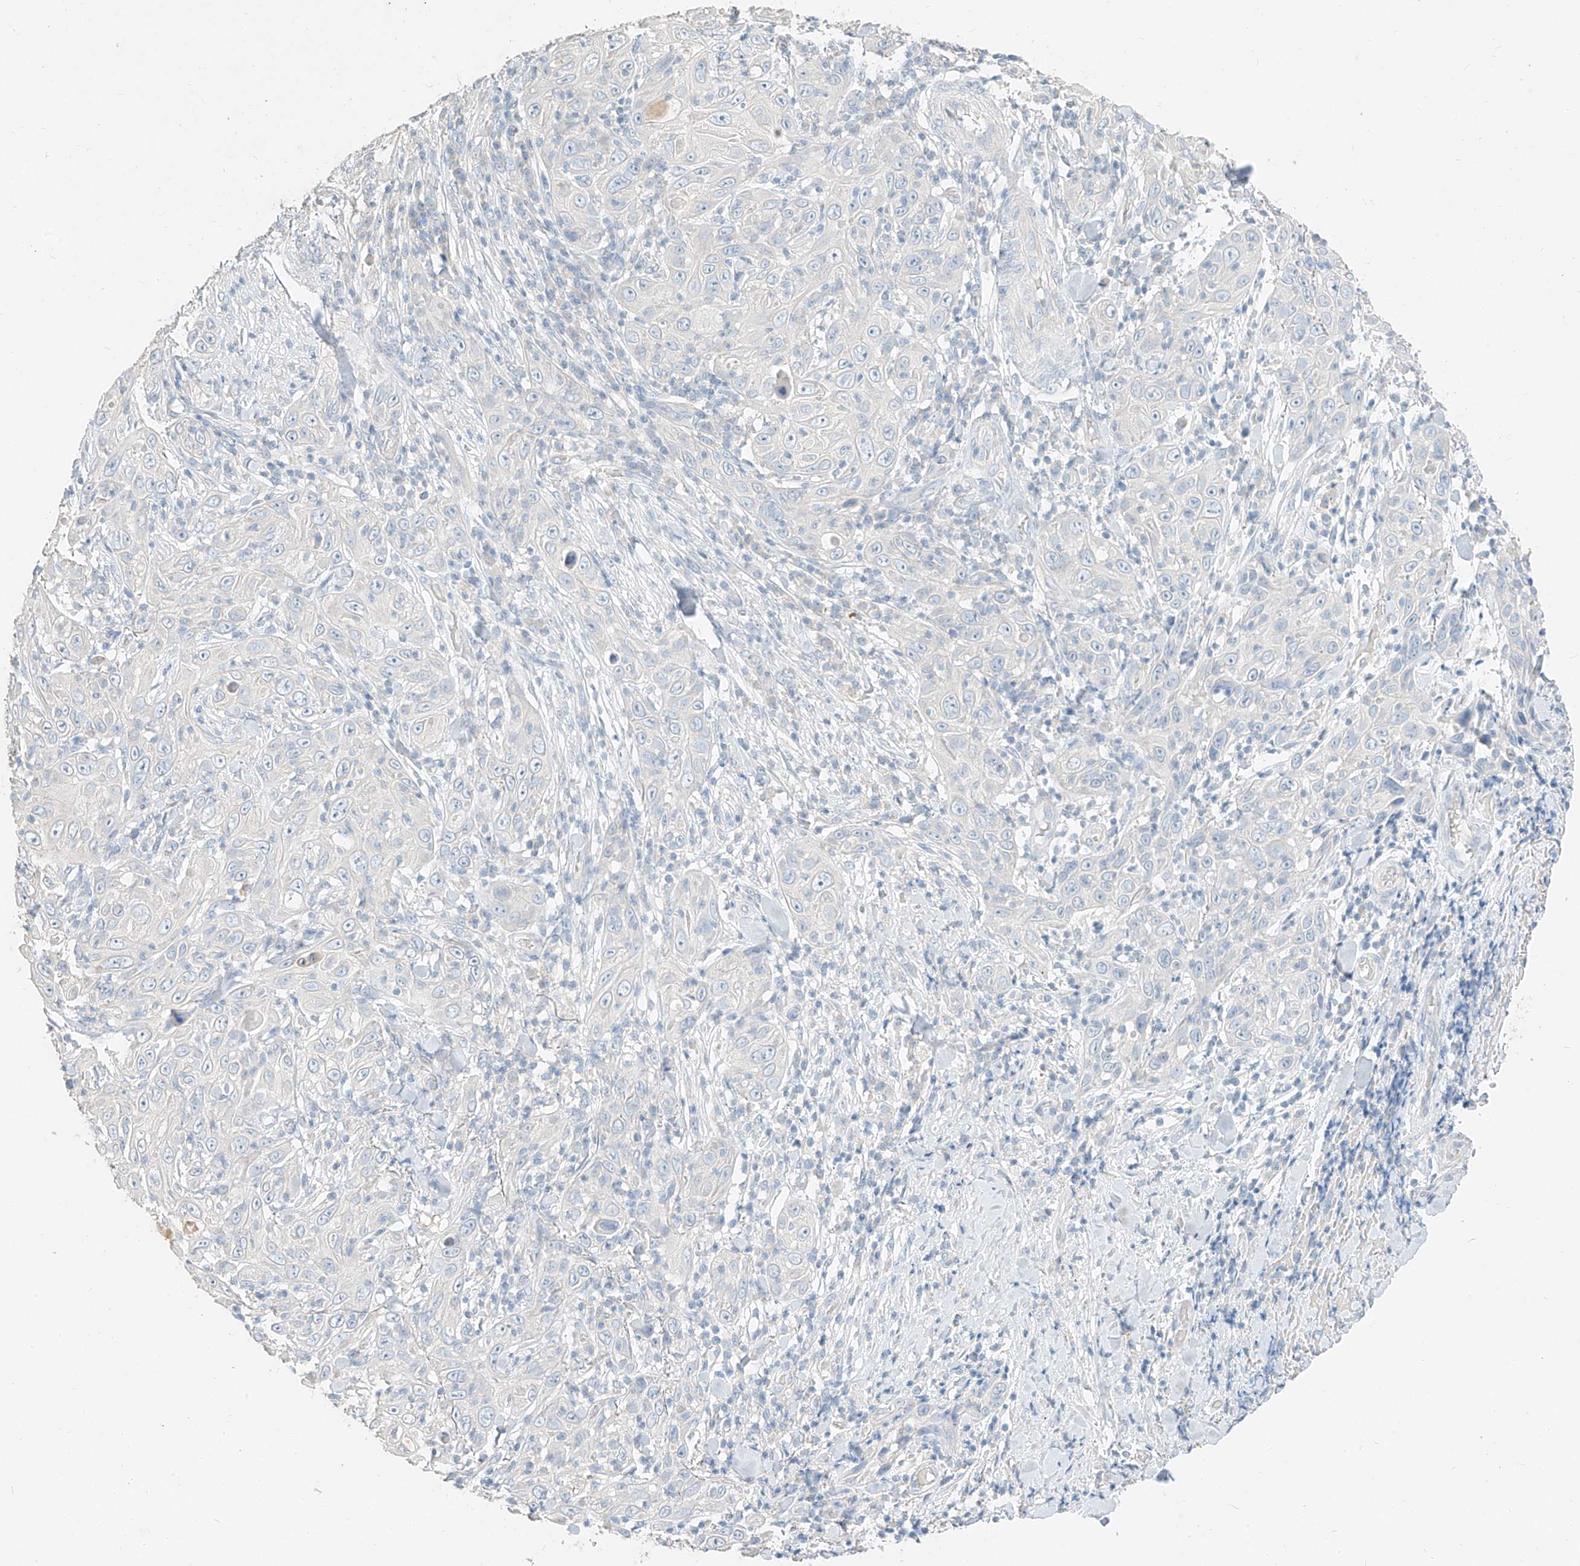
{"staining": {"intensity": "negative", "quantity": "none", "location": "none"}, "tissue": "skin cancer", "cell_type": "Tumor cells", "image_type": "cancer", "snomed": [{"axis": "morphology", "description": "Squamous cell carcinoma, NOS"}, {"axis": "topography", "description": "Skin"}], "caption": "This is an IHC image of skin cancer. There is no positivity in tumor cells.", "gene": "ZZEF1", "patient": {"sex": "female", "age": 88}}